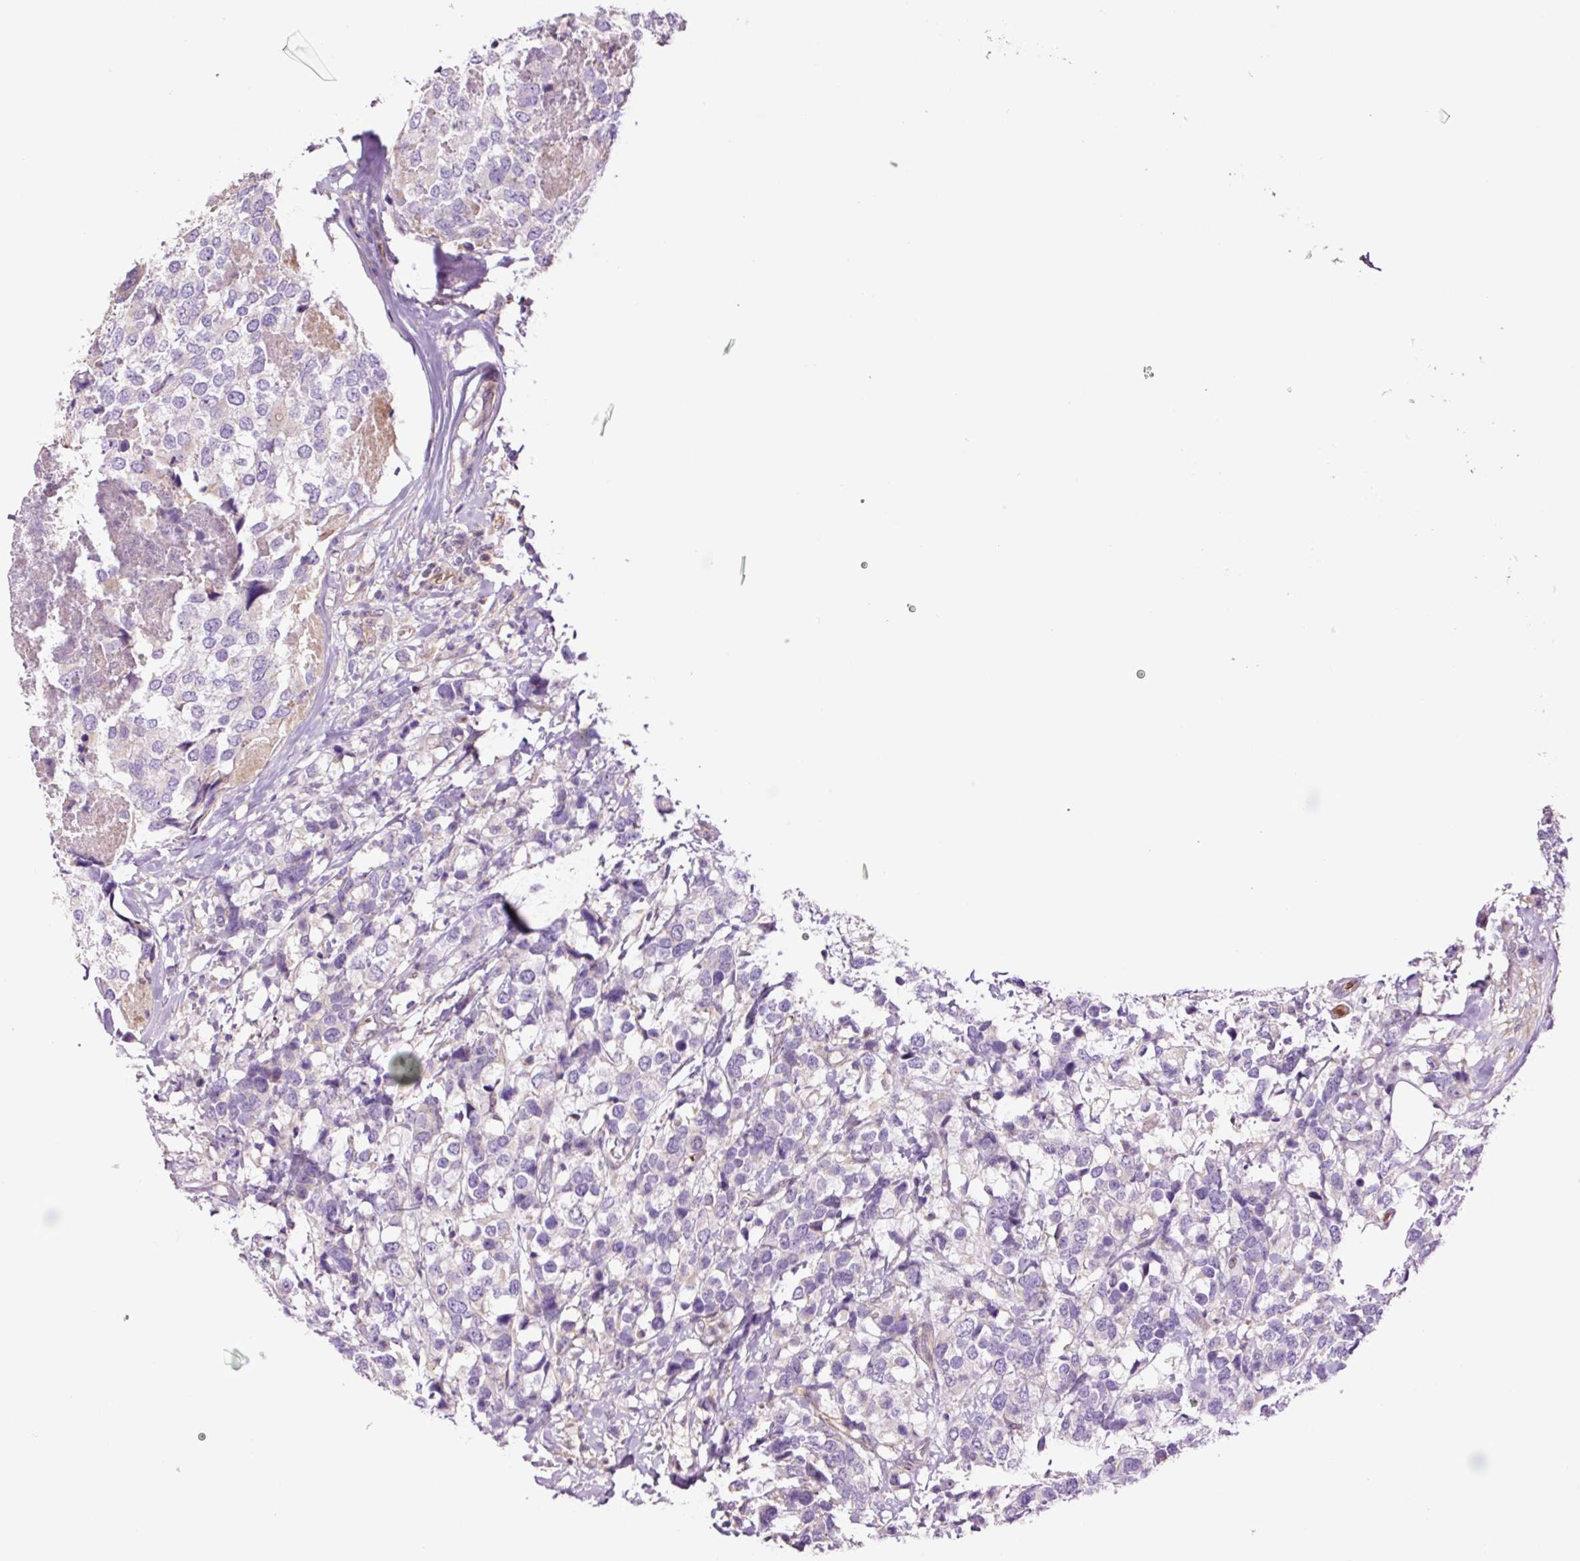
{"staining": {"intensity": "negative", "quantity": "none", "location": "none"}, "tissue": "breast cancer", "cell_type": "Tumor cells", "image_type": "cancer", "snomed": [{"axis": "morphology", "description": "Lobular carcinoma"}, {"axis": "topography", "description": "Breast"}], "caption": "There is no significant positivity in tumor cells of breast cancer (lobular carcinoma).", "gene": "TMEM235", "patient": {"sex": "female", "age": 59}}